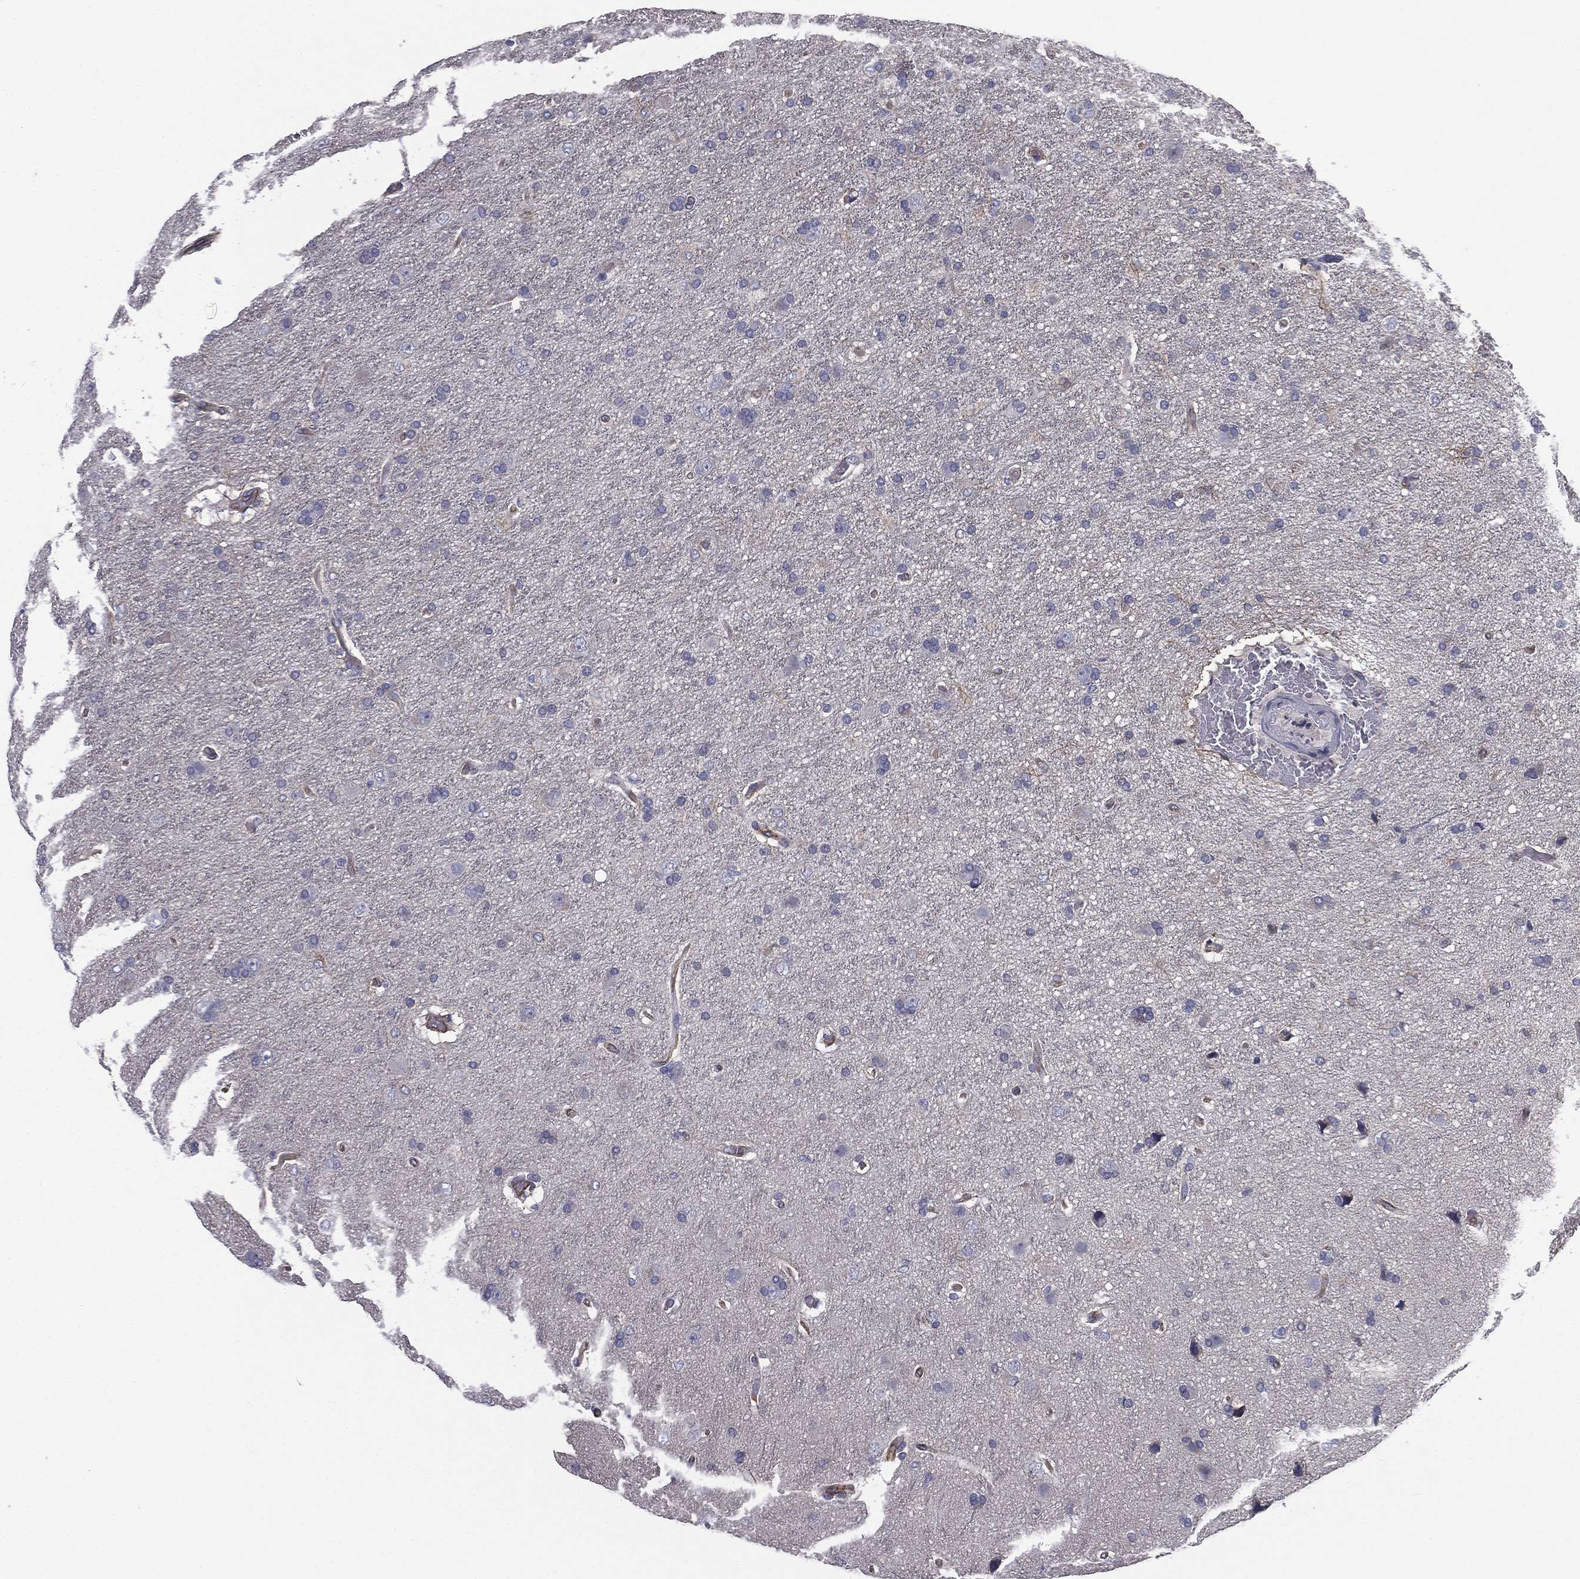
{"staining": {"intensity": "negative", "quantity": "none", "location": "none"}, "tissue": "glioma", "cell_type": "Tumor cells", "image_type": "cancer", "snomed": [{"axis": "morphology", "description": "Glioma, malignant, NOS"}, {"axis": "topography", "description": "Cerebral cortex"}], "caption": "Glioma was stained to show a protein in brown. There is no significant staining in tumor cells.", "gene": "SCUBE1", "patient": {"sex": "male", "age": 58}}